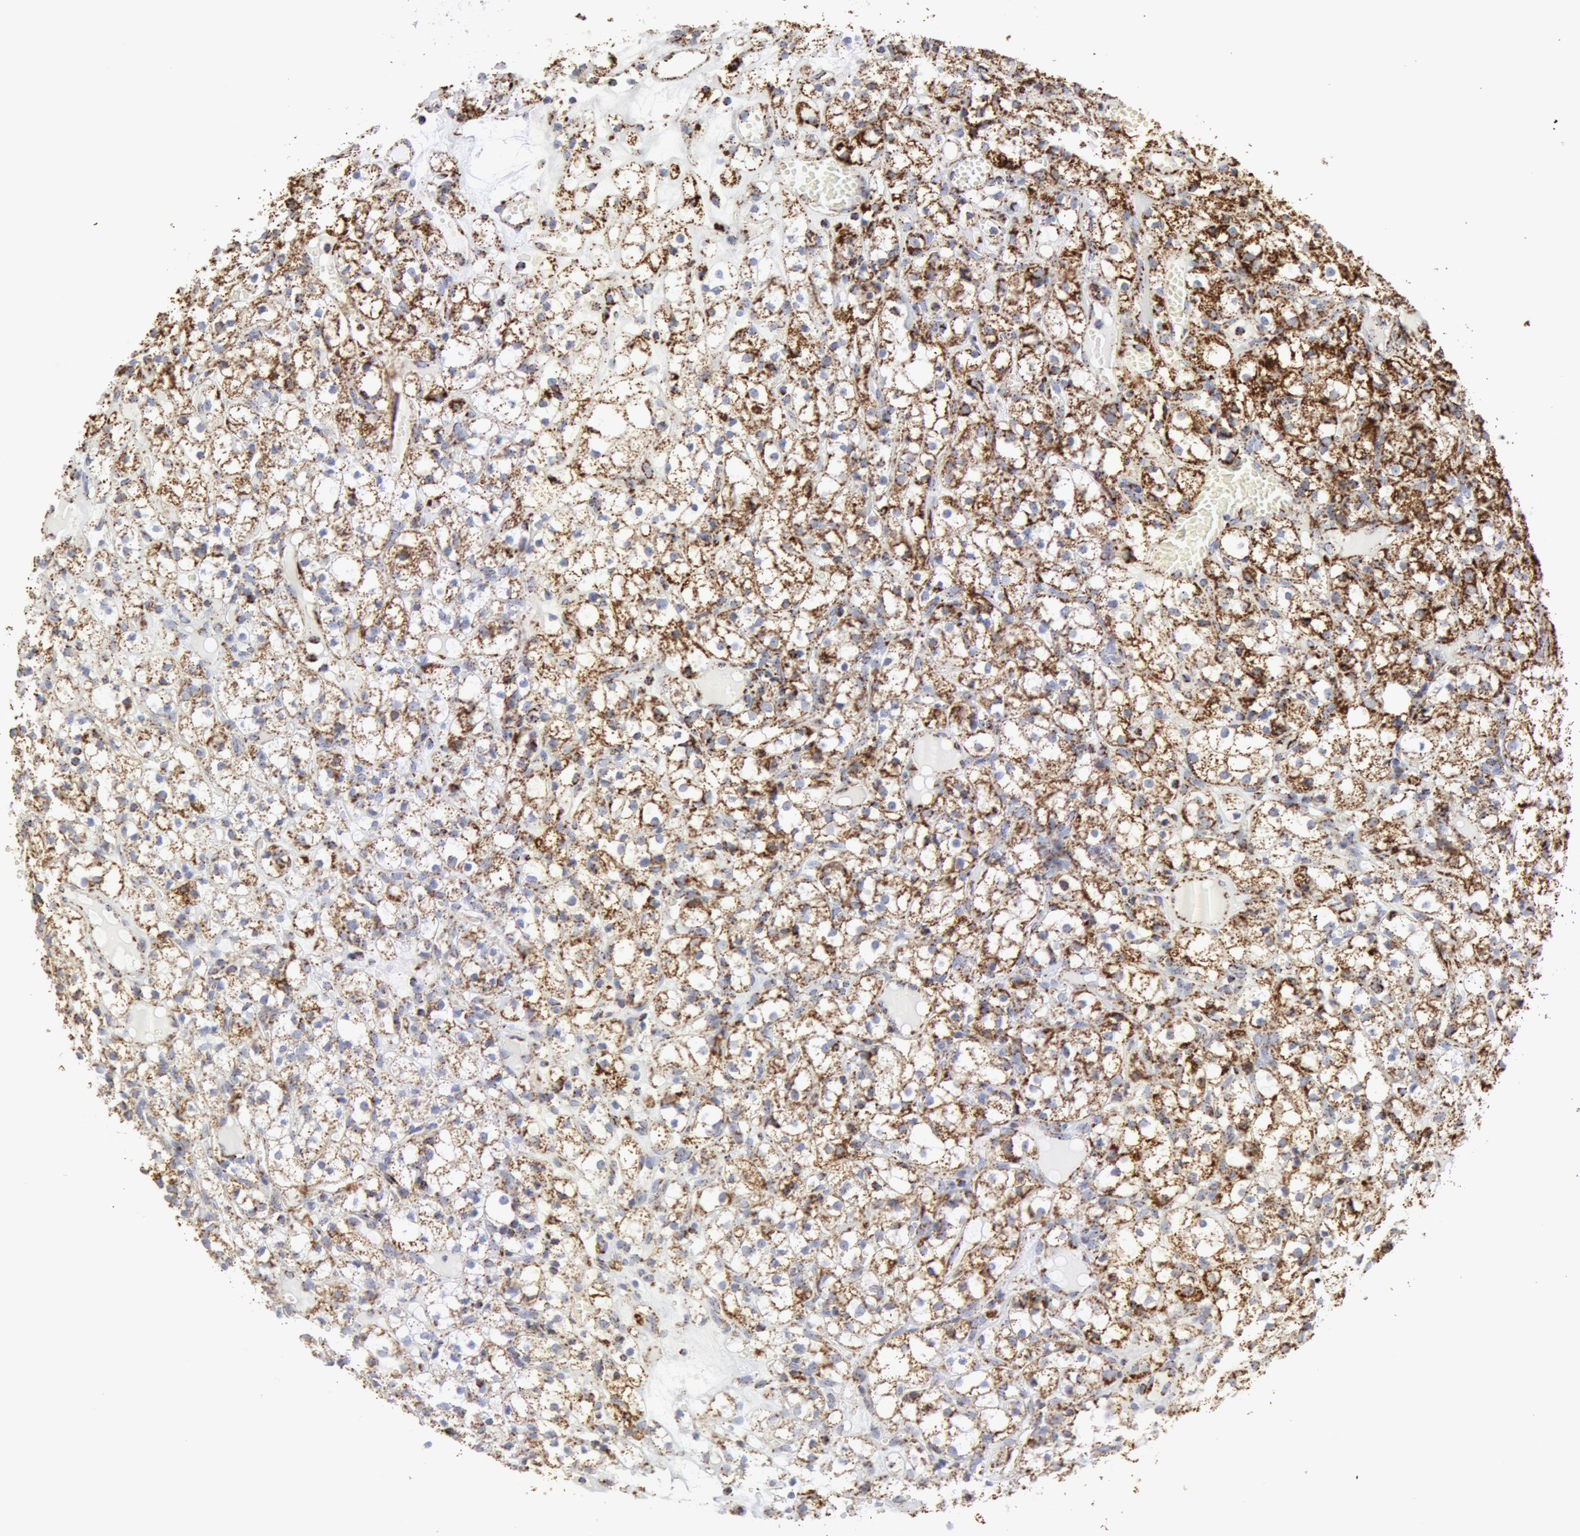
{"staining": {"intensity": "strong", "quantity": ">75%", "location": "cytoplasmic/membranous"}, "tissue": "renal cancer", "cell_type": "Tumor cells", "image_type": "cancer", "snomed": [{"axis": "morphology", "description": "Adenocarcinoma, NOS"}, {"axis": "topography", "description": "Kidney"}], "caption": "Human renal adenocarcinoma stained with a brown dye demonstrates strong cytoplasmic/membranous positive staining in about >75% of tumor cells.", "gene": "ATP5F1B", "patient": {"sex": "male", "age": 61}}